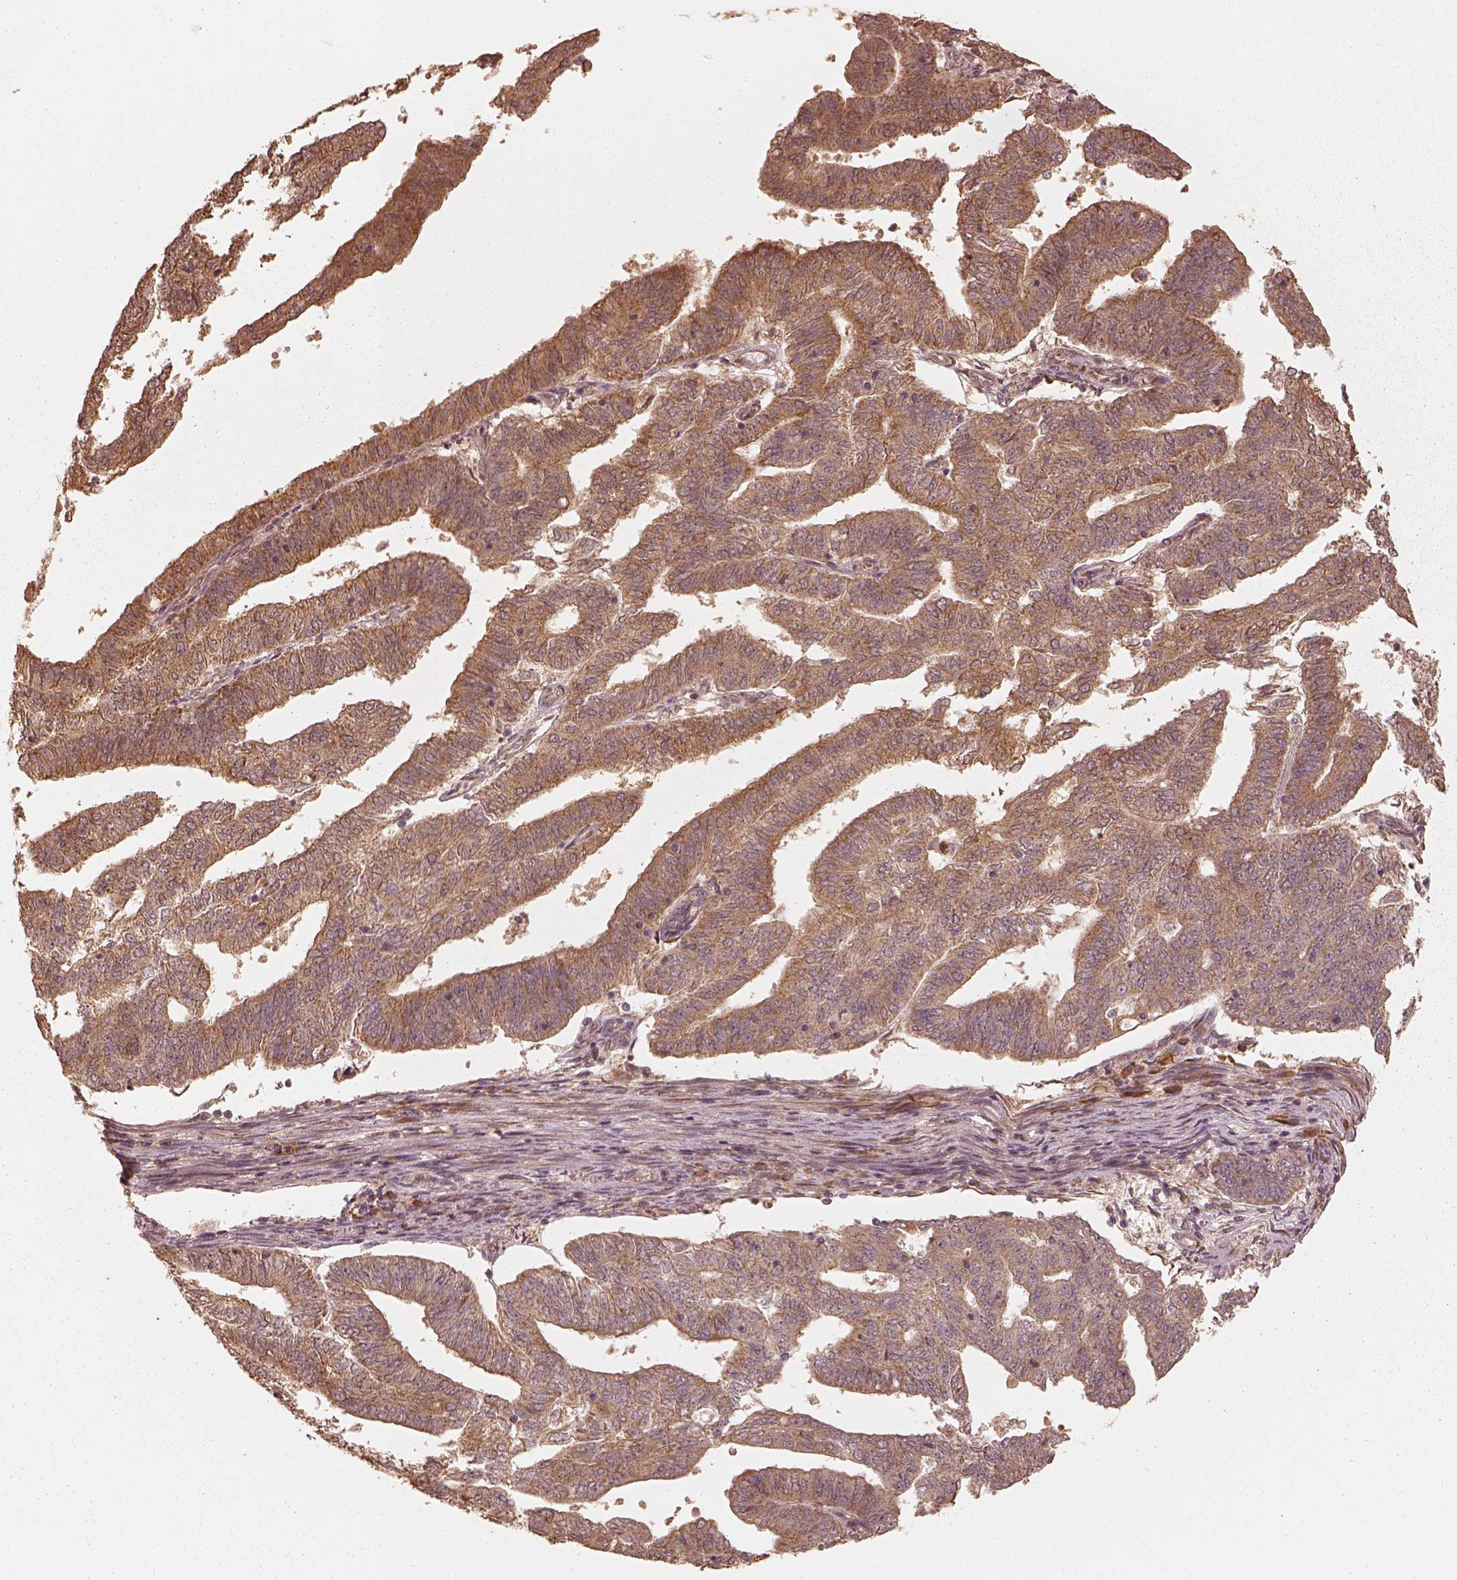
{"staining": {"intensity": "moderate", "quantity": ">75%", "location": "cytoplasmic/membranous"}, "tissue": "endometrial cancer", "cell_type": "Tumor cells", "image_type": "cancer", "snomed": [{"axis": "morphology", "description": "Adenocarcinoma, NOS"}, {"axis": "topography", "description": "Endometrium"}], "caption": "Immunohistochemistry (IHC) image of neoplastic tissue: human endometrial adenocarcinoma stained using IHC displays medium levels of moderate protein expression localized specifically in the cytoplasmic/membranous of tumor cells, appearing as a cytoplasmic/membranous brown color.", "gene": "DNAJC25", "patient": {"sex": "female", "age": 82}}